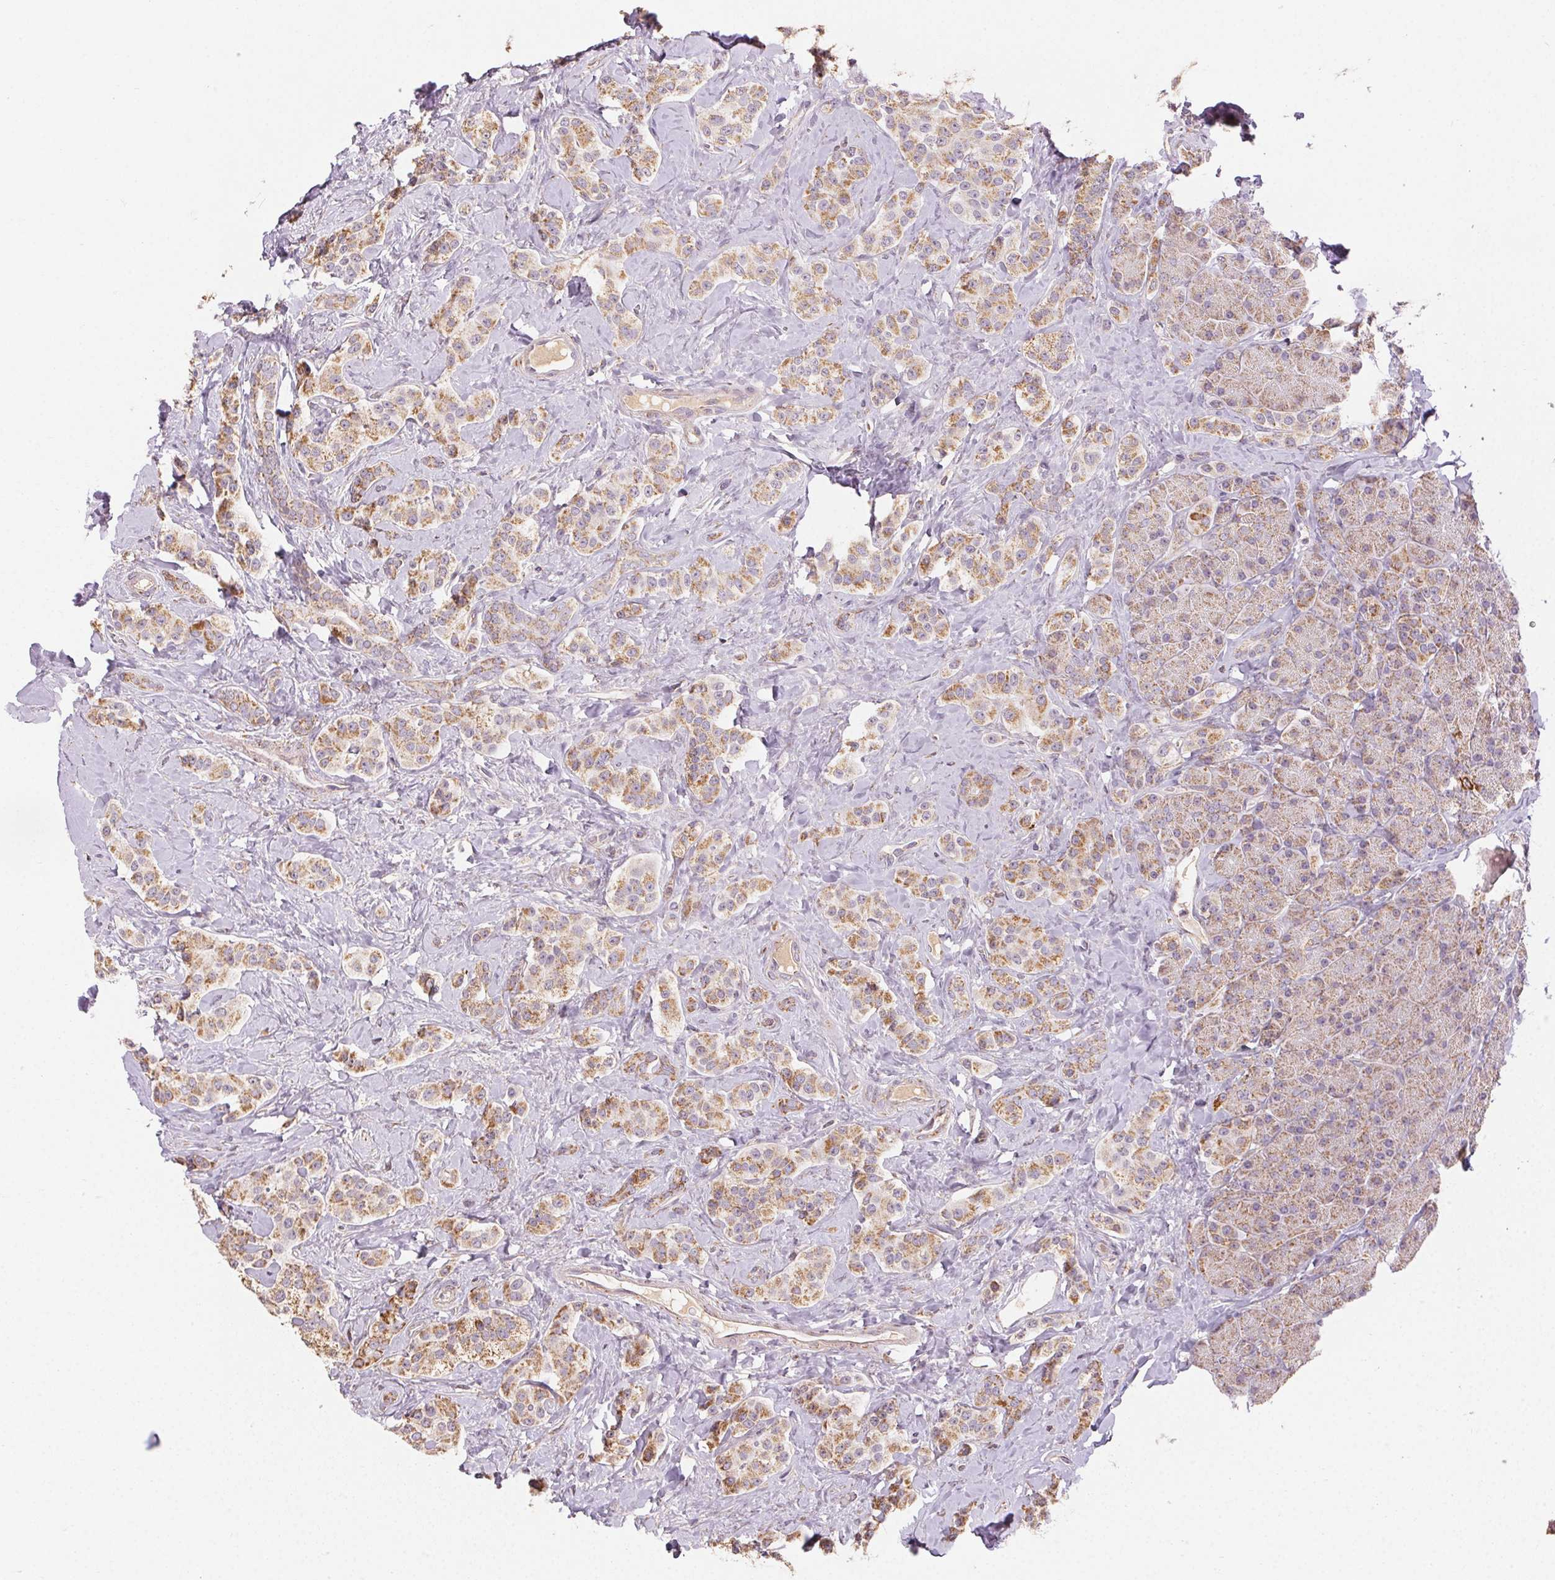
{"staining": {"intensity": "moderate", "quantity": ">75%", "location": "cytoplasmic/membranous"}, "tissue": "carcinoid", "cell_type": "Tumor cells", "image_type": "cancer", "snomed": [{"axis": "morphology", "description": "Normal tissue, NOS"}, {"axis": "morphology", "description": "Carcinoid, malignant, NOS"}, {"axis": "topography", "description": "Pancreas"}], "caption": "DAB immunohistochemical staining of carcinoid reveals moderate cytoplasmic/membranous protein staining in approximately >75% of tumor cells.", "gene": "CLASP1", "patient": {"sex": "male", "age": 36}}